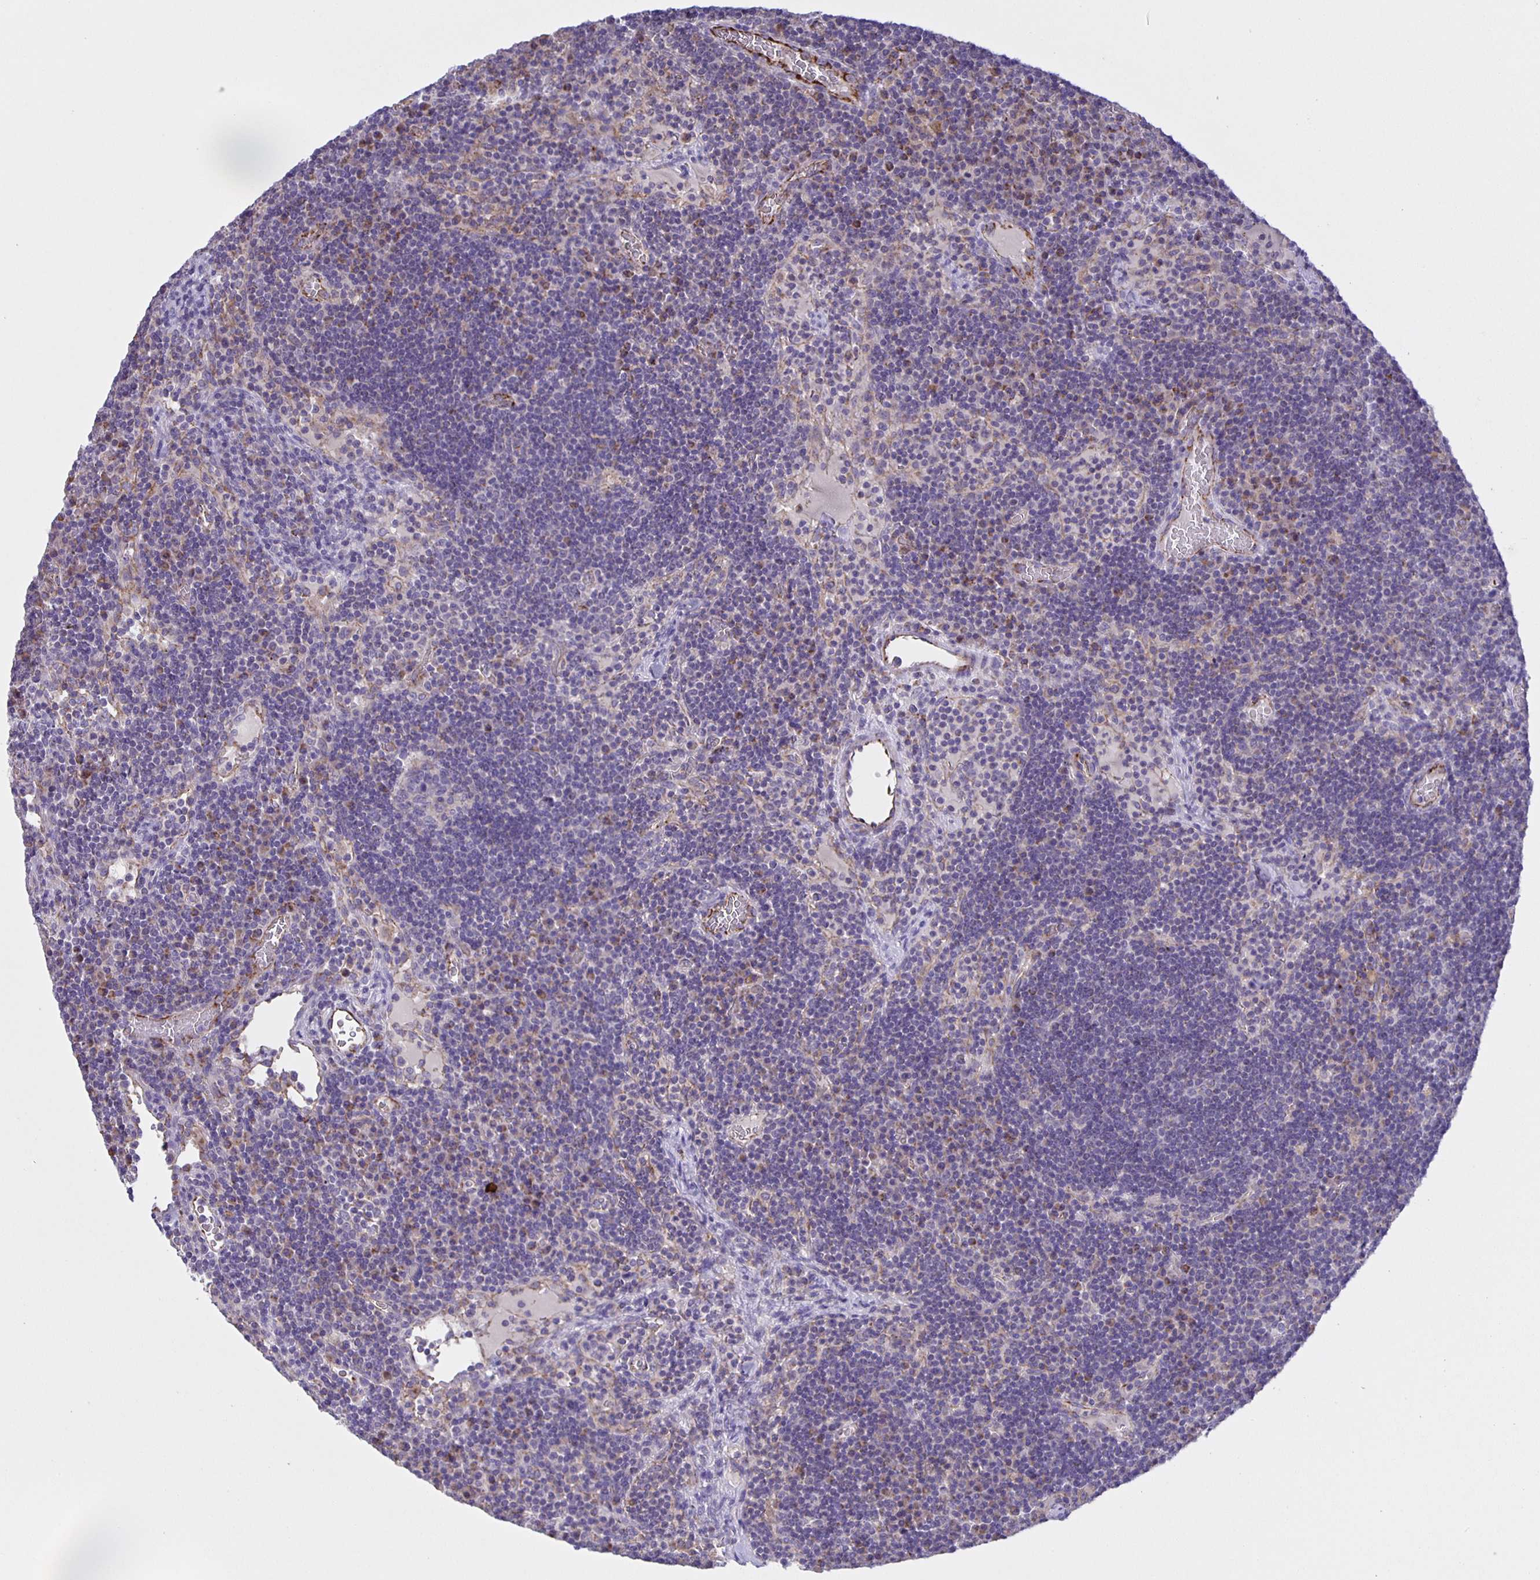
{"staining": {"intensity": "negative", "quantity": "none", "location": "none"}, "tissue": "lymph node", "cell_type": "Germinal center cells", "image_type": "normal", "snomed": [{"axis": "morphology", "description": "Normal tissue, NOS"}, {"axis": "topography", "description": "Lymph node"}], "caption": "Lymph node was stained to show a protein in brown. There is no significant expression in germinal center cells. (IHC, brightfield microscopy, high magnification).", "gene": "JMJD4", "patient": {"sex": "male", "age": 67}}